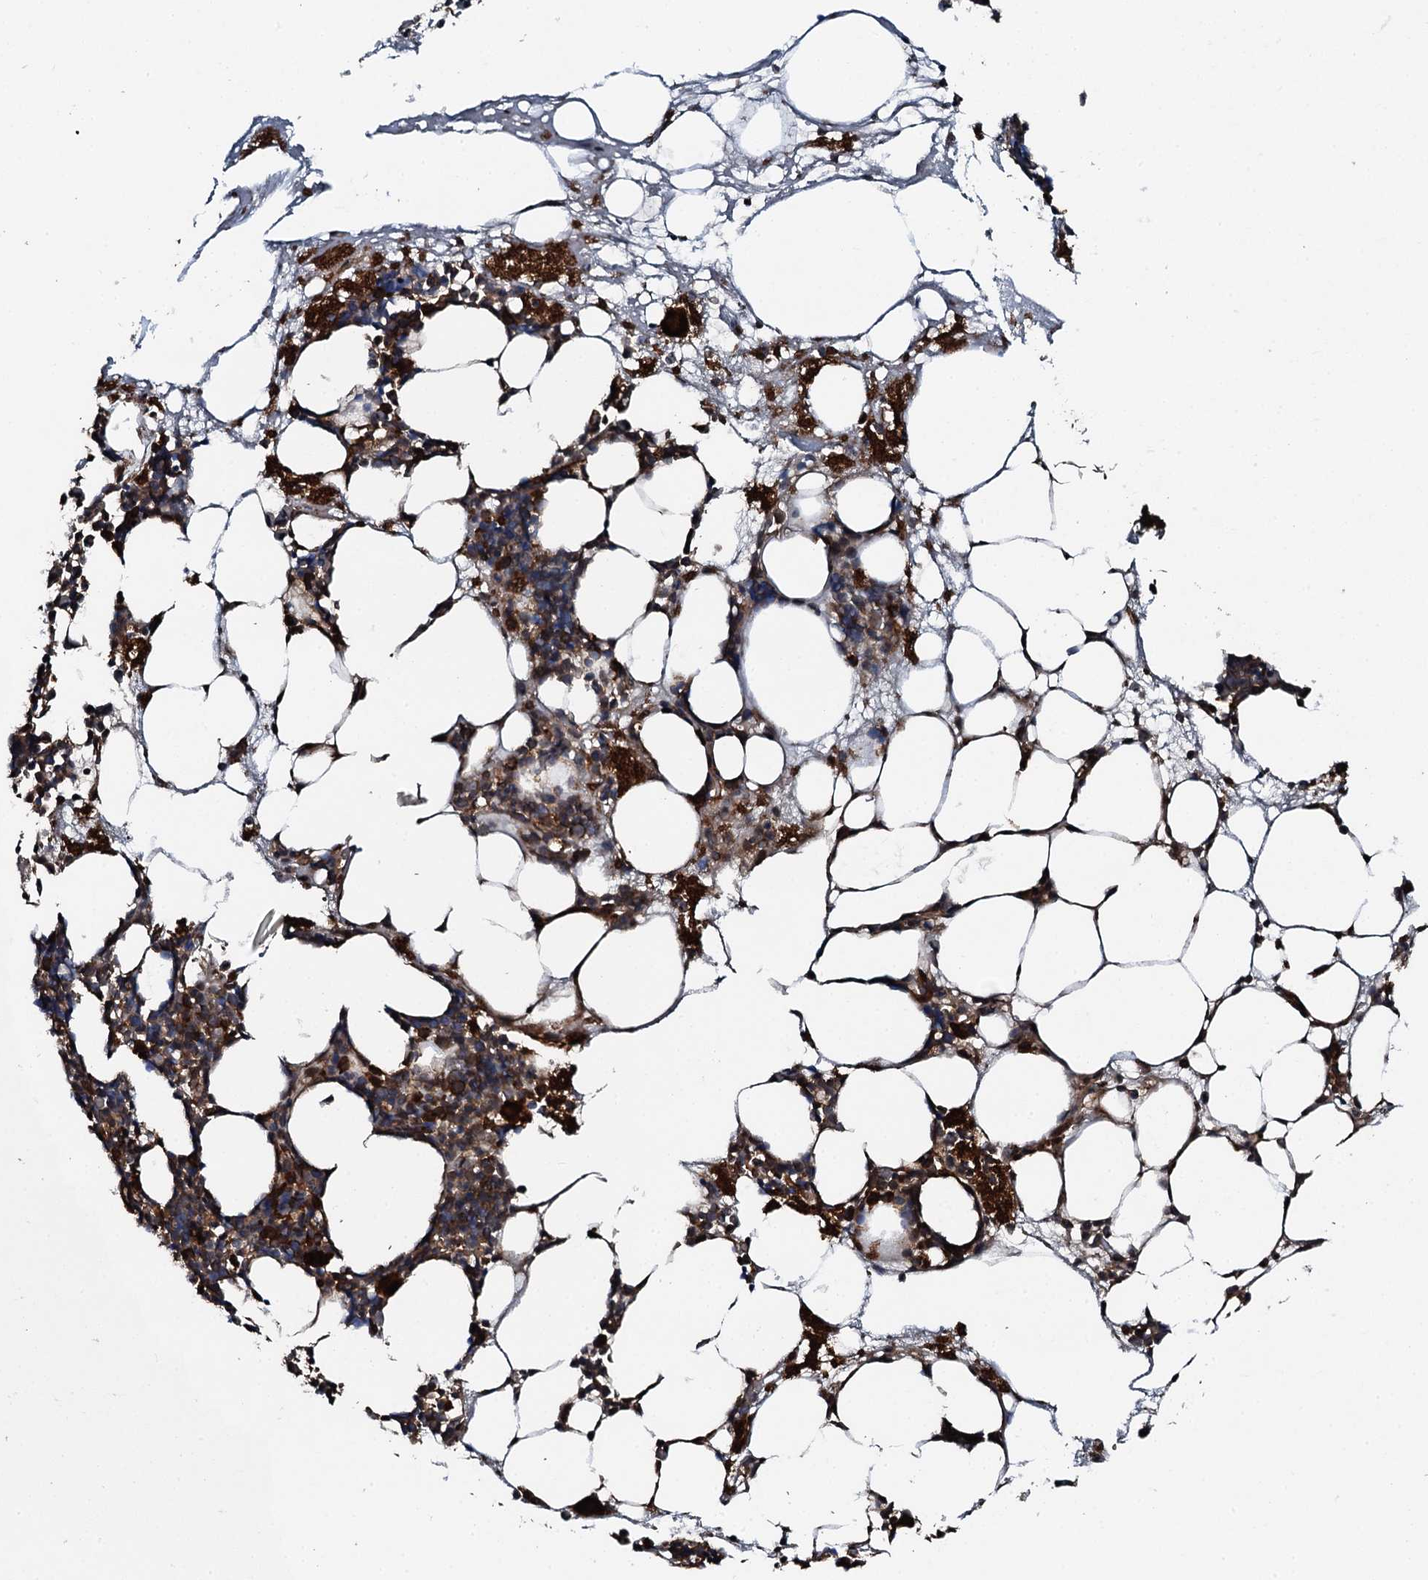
{"staining": {"intensity": "strong", "quantity": "25%-75%", "location": "cytoplasmic/membranous"}, "tissue": "bone marrow", "cell_type": "Hematopoietic cells", "image_type": "normal", "snomed": [{"axis": "morphology", "description": "Normal tissue, NOS"}, {"axis": "topography", "description": "Bone marrow"}], "caption": "This histopathology image reveals benign bone marrow stained with IHC to label a protein in brown. The cytoplasmic/membranous of hematopoietic cells show strong positivity for the protein. Nuclei are counter-stained blue.", "gene": "FLYWCH1", "patient": {"sex": "male", "age": 80}}